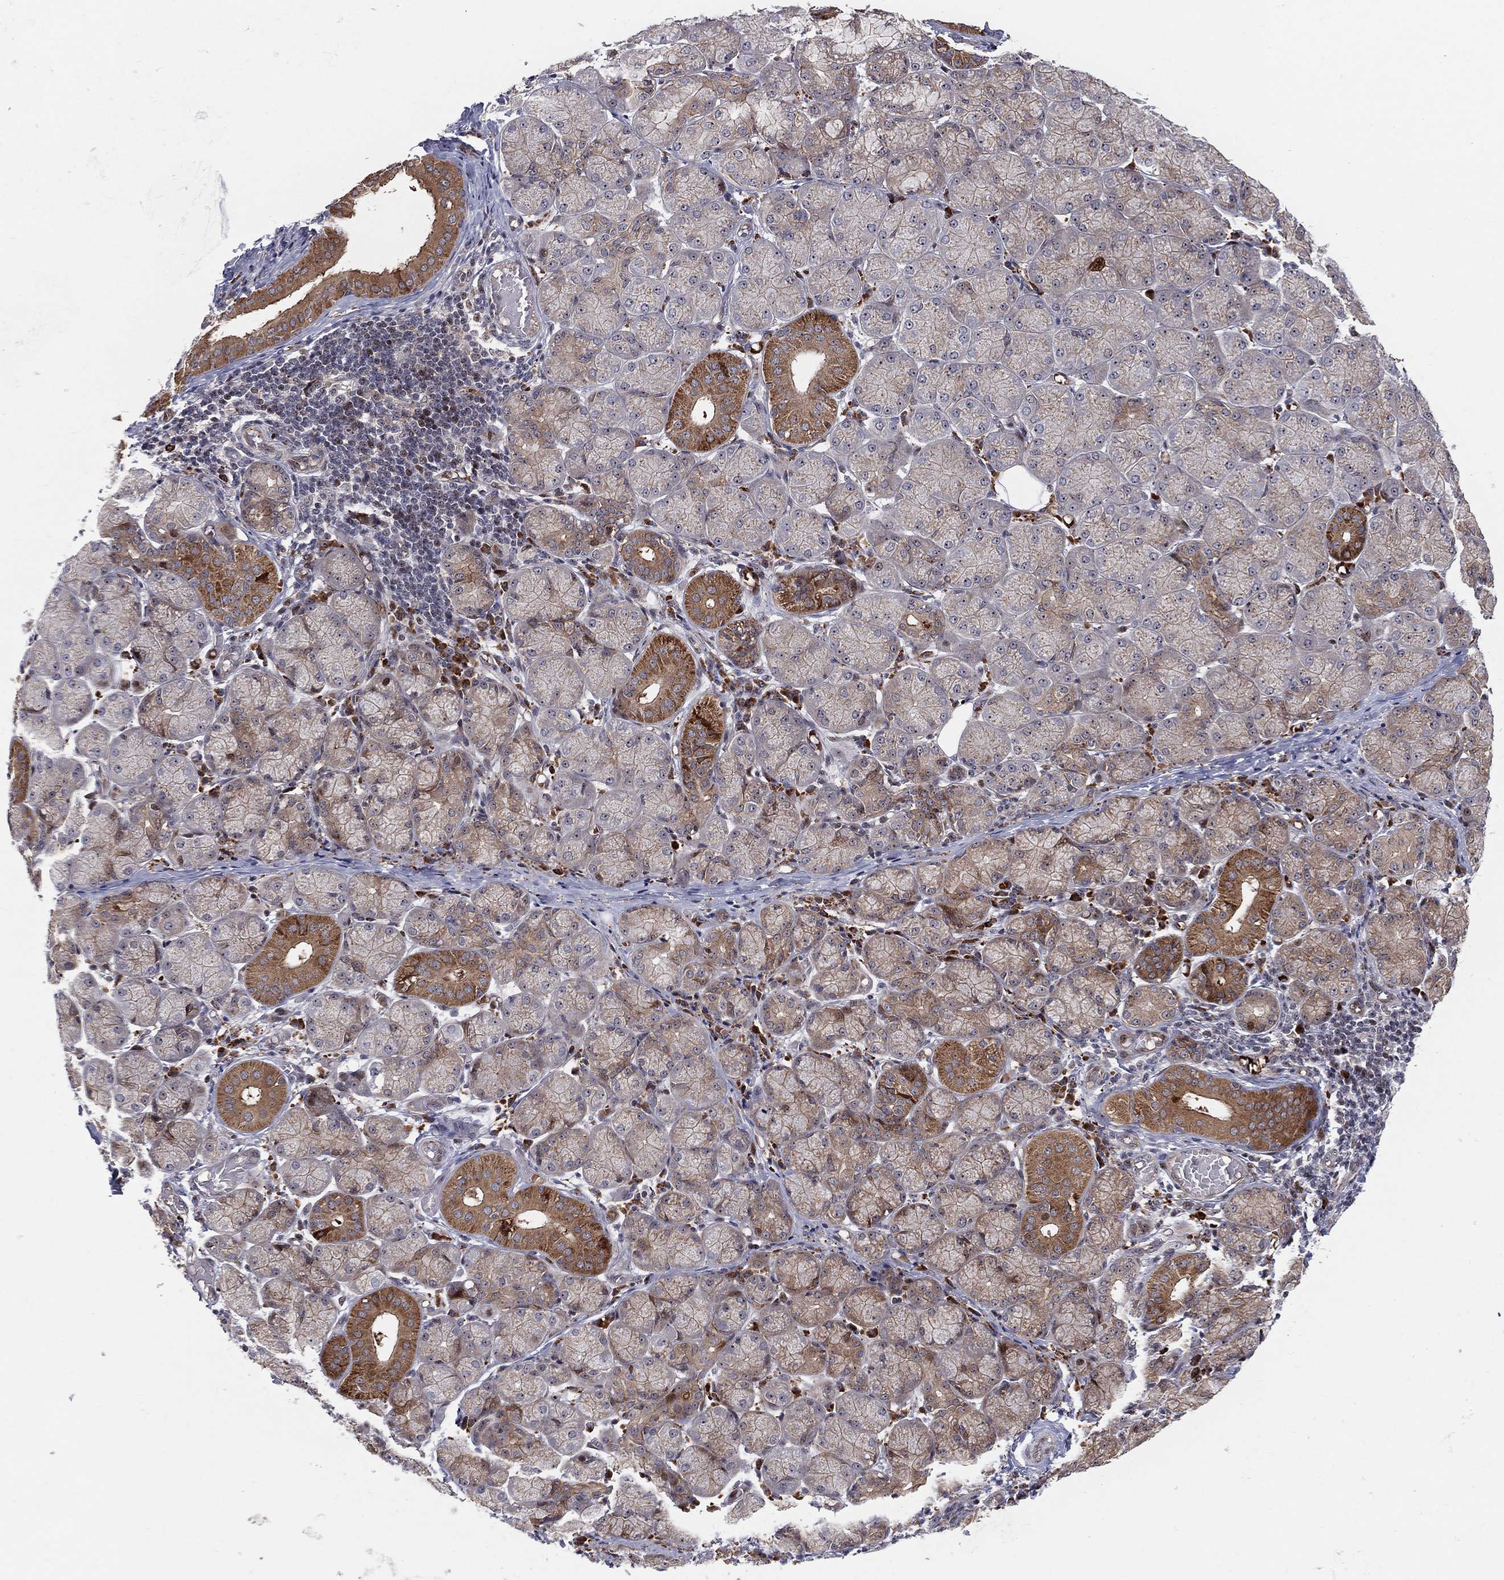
{"staining": {"intensity": "moderate", "quantity": "<25%", "location": "cytoplasmic/membranous"}, "tissue": "salivary gland", "cell_type": "Glandular cells", "image_type": "normal", "snomed": [{"axis": "morphology", "description": "Normal tissue, NOS"}, {"axis": "topography", "description": "Salivary gland"}, {"axis": "topography", "description": "Peripheral nerve tissue"}], "caption": "High-magnification brightfield microscopy of normal salivary gland stained with DAB (3,3'-diaminobenzidine) (brown) and counterstained with hematoxylin (blue). glandular cells exhibit moderate cytoplasmic/membranous expression is present in approximately<25% of cells. The protein of interest is shown in brown color, while the nuclei are stained blue.", "gene": "VHL", "patient": {"sex": "female", "age": 24}}